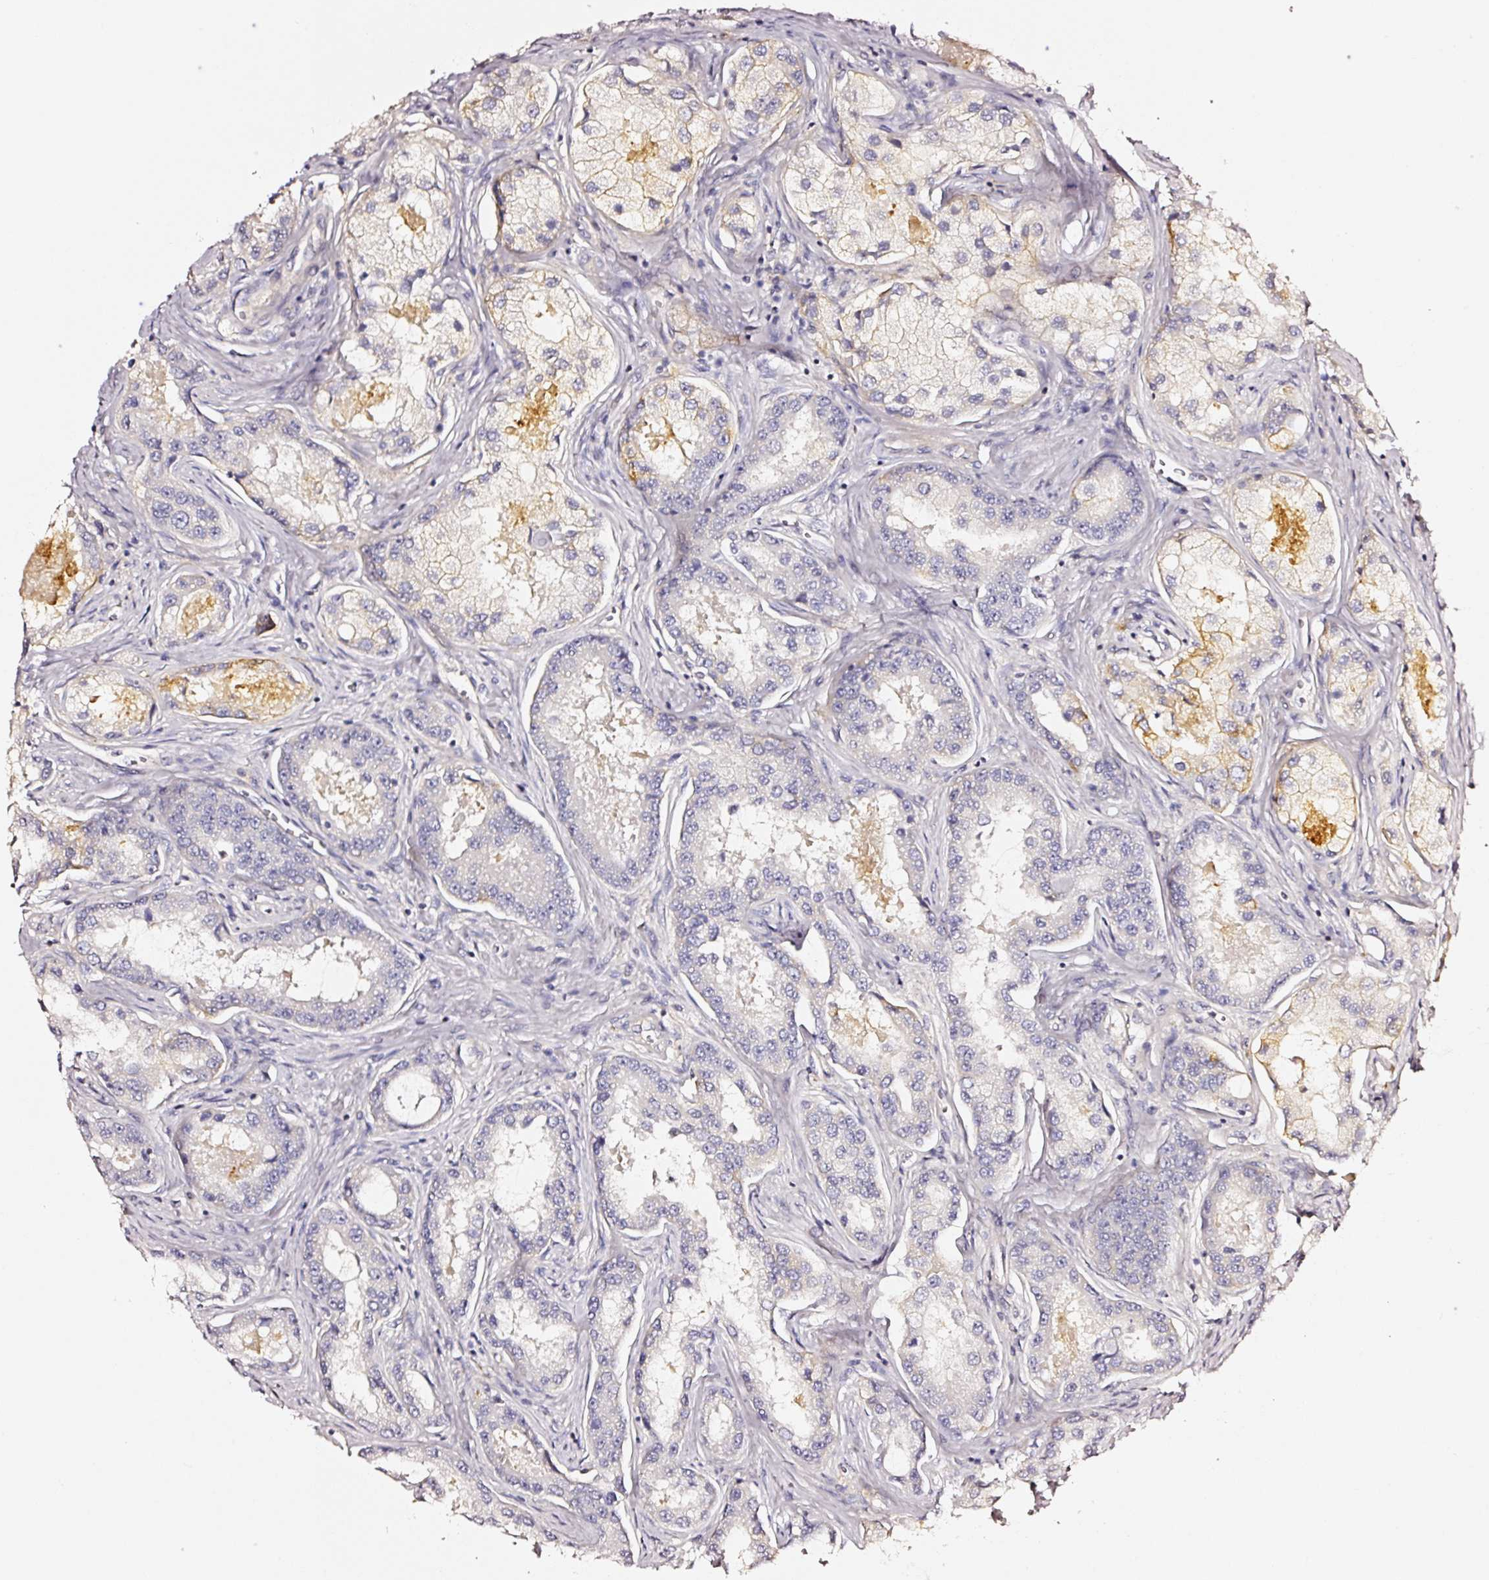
{"staining": {"intensity": "weak", "quantity": "<25%", "location": "cytoplasmic/membranous"}, "tissue": "prostate cancer", "cell_type": "Tumor cells", "image_type": "cancer", "snomed": [{"axis": "morphology", "description": "Adenocarcinoma, Low grade"}, {"axis": "topography", "description": "Prostate"}], "caption": "Photomicrograph shows no protein expression in tumor cells of adenocarcinoma (low-grade) (prostate) tissue.", "gene": "CD47", "patient": {"sex": "male", "age": 68}}